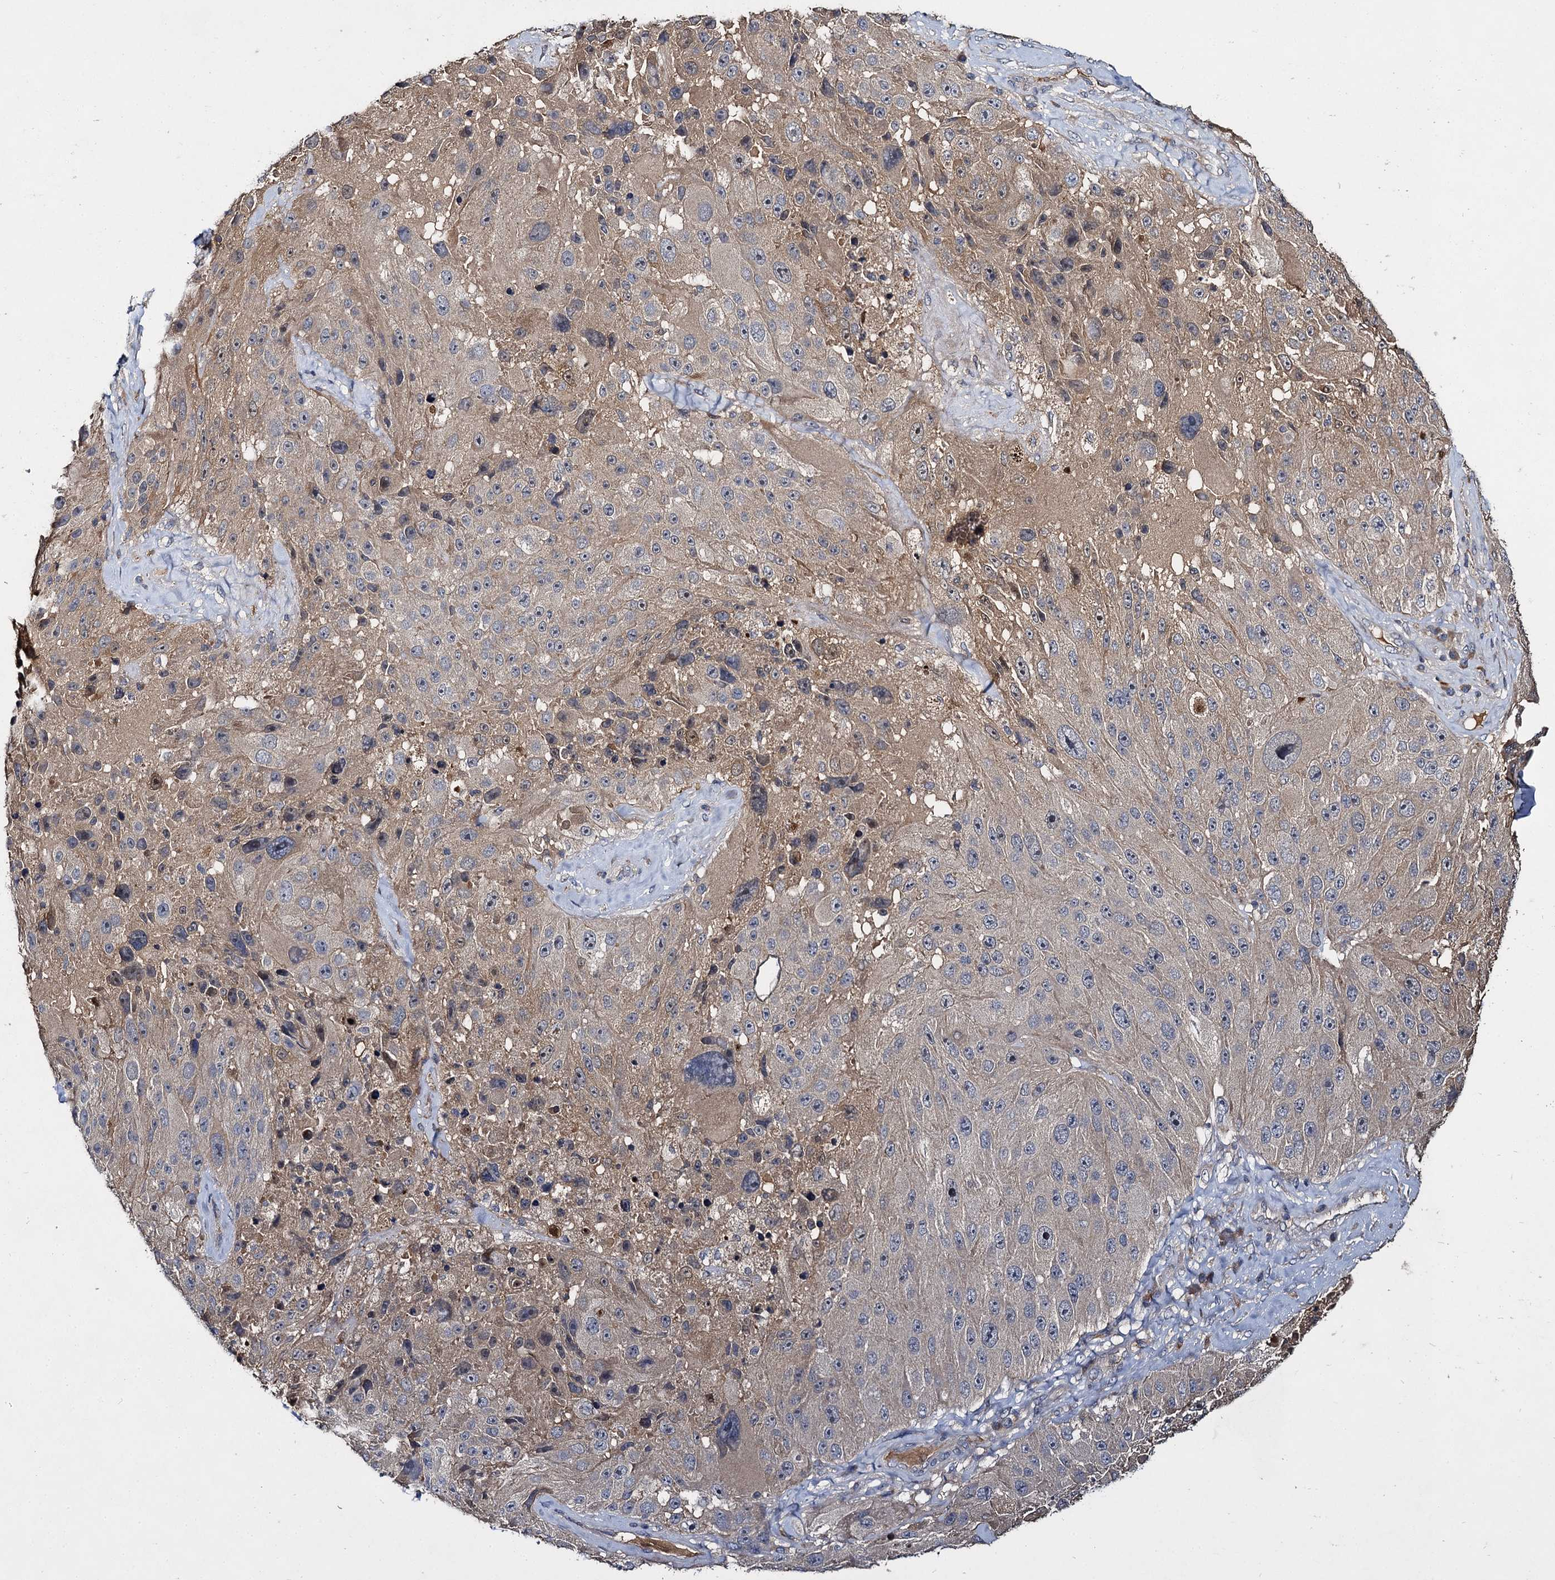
{"staining": {"intensity": "weak", "quantity": "<25%", "location": "cytoplasmic/membranous"}, "tissue": "melanoma", "cell_type": "Tumor cells", "image_type": "cancer", "snomed": [{"axis": "morphology", "description": "Malignant melanoma, Metastatic site"}, {"axis": "topography", "description": "Lymph node"}], "caption": "There is no significant staining in tumor cells of melanoma. Nuclei are stained in blue.", "gene": "SLC11A2", "patient": {"sex": "male", "age": 62}}